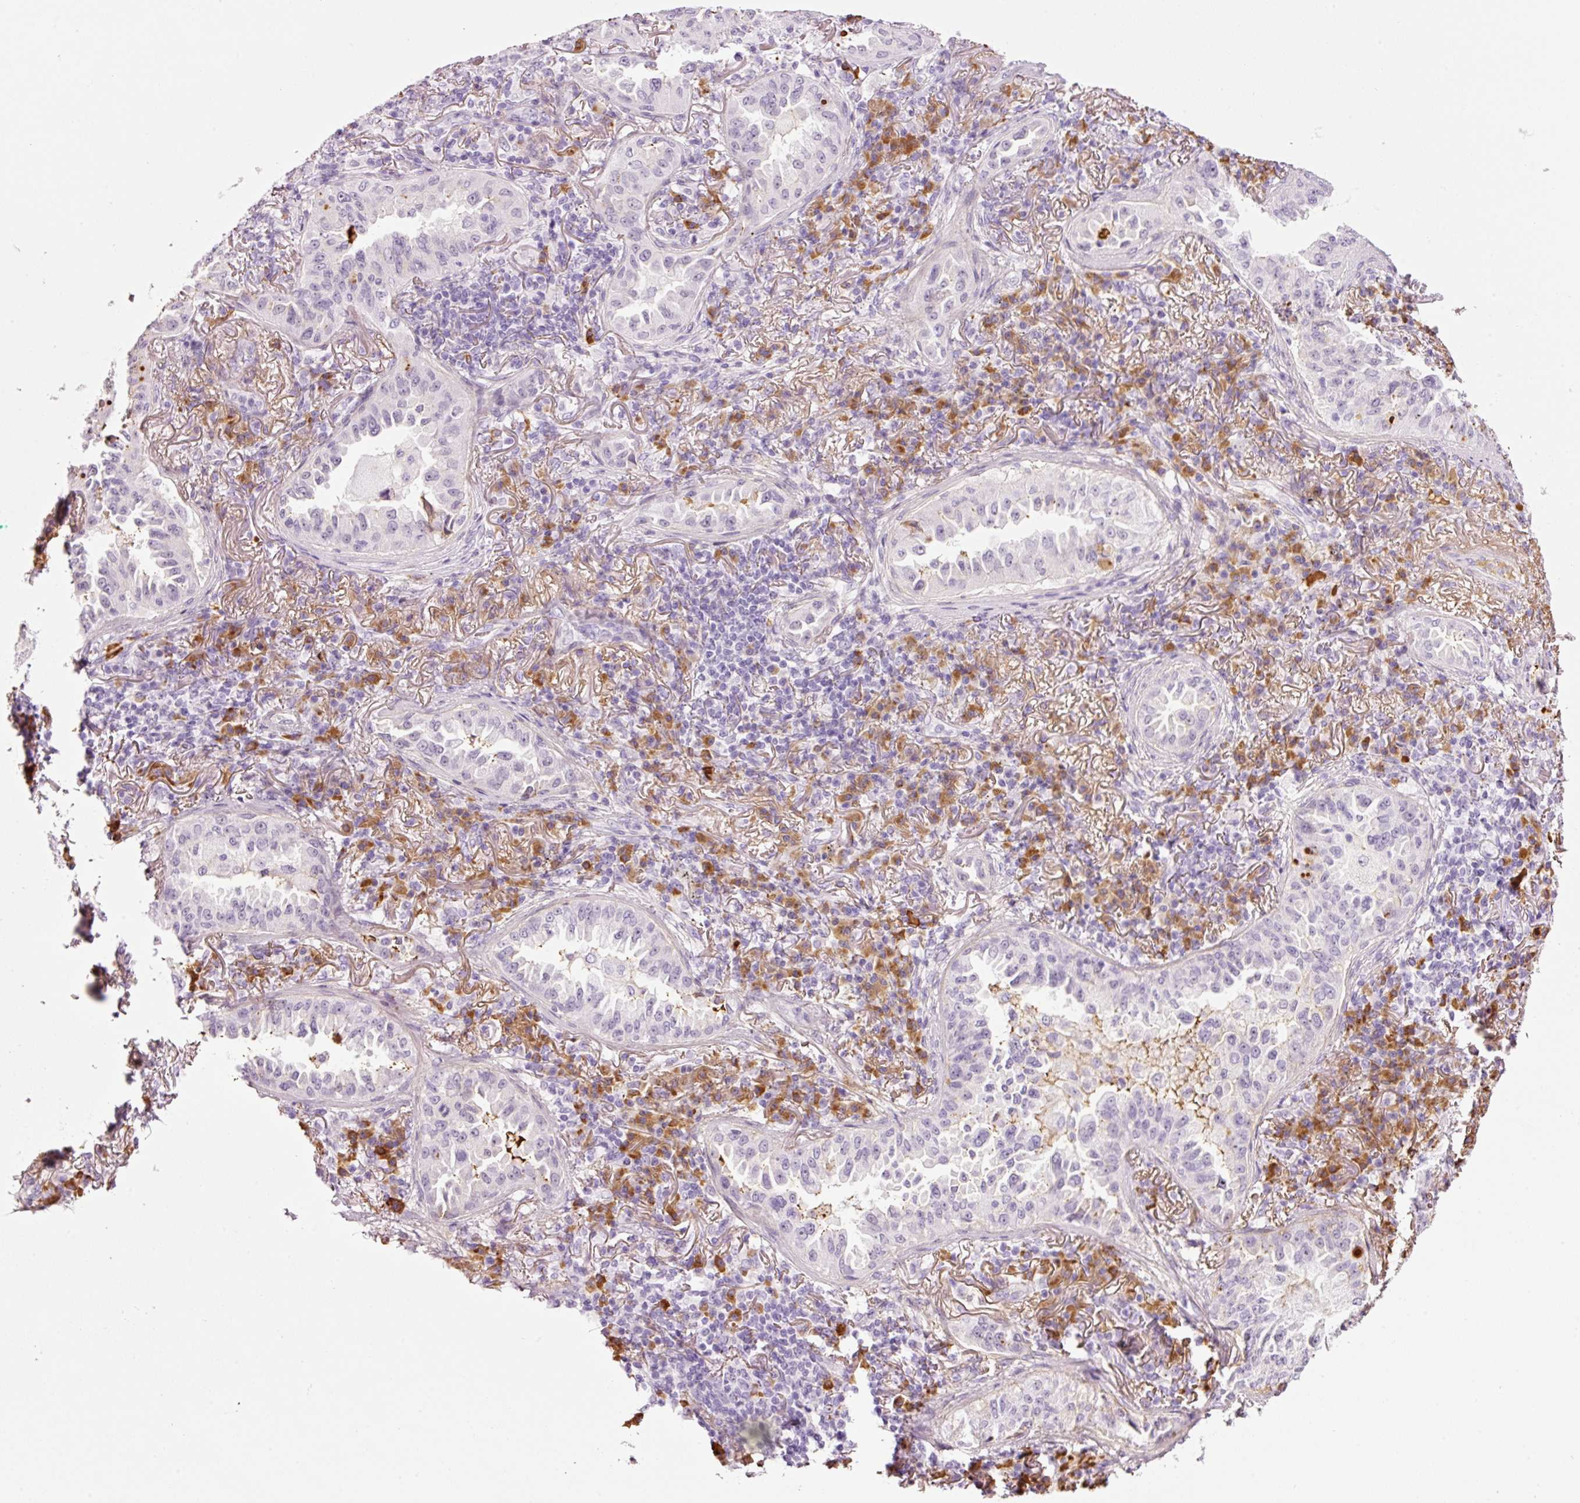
{"staining": {"intensity": "negative", "quantity": "none", "location": "none"}, "tissue": "lung cancer", "cell_type": "Tumor cells", "image_type": "cancer", "snomed": [{"axis": "morphology", "description": "Adenocarcinoma, NOS"}, {"axis": "topography", "description": "Lung"}], "caption": "An IHC image of lung adenocarcinoma is shown. There is no staining in tumor cells of lung adenocarcinoma. Nuclei are stained in blue.", "gene": "KLF1", "patient": {"sex": "female", "age": 69}}